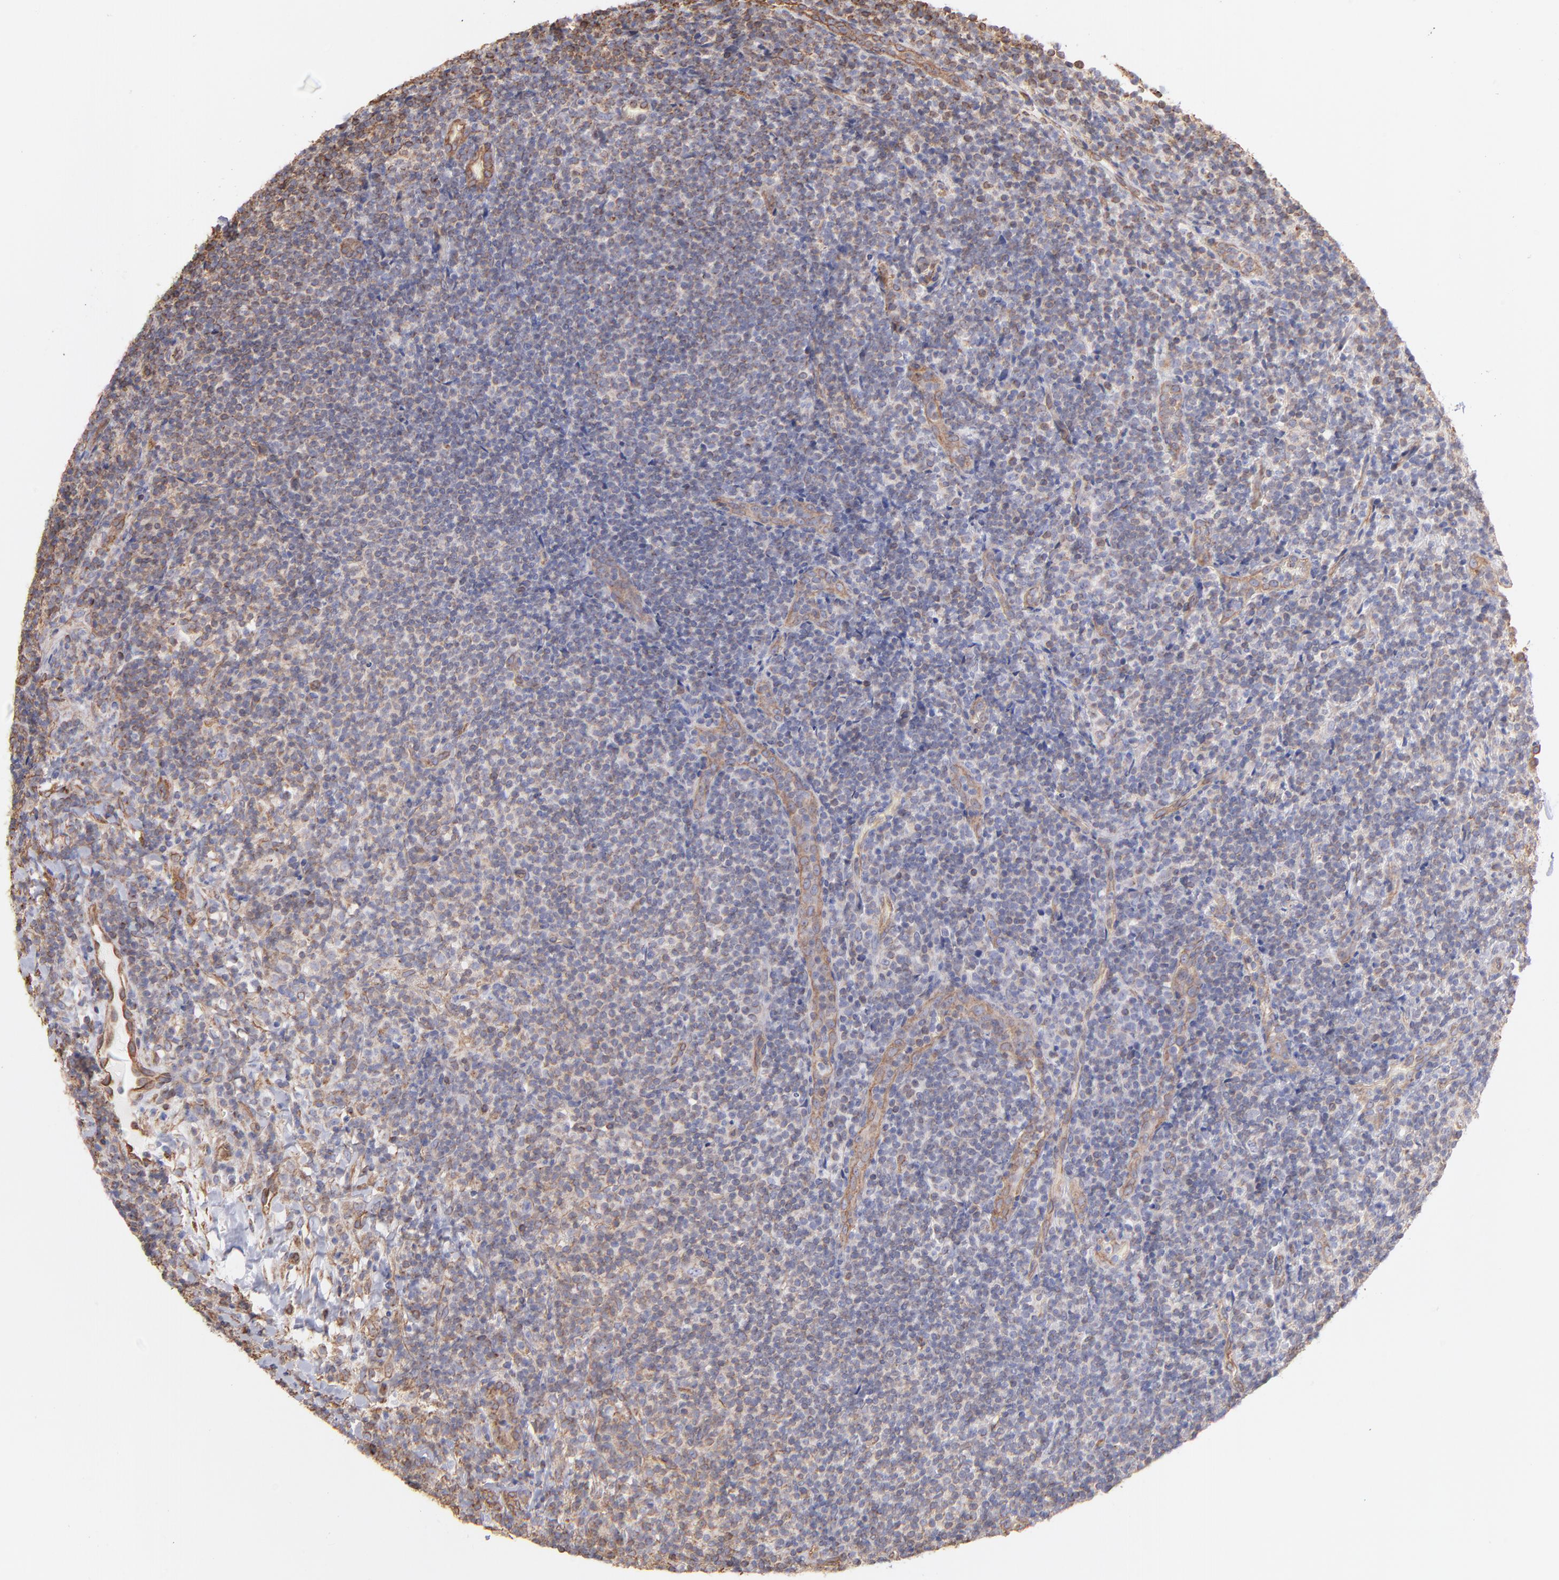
{"staining": {"intensity": "weak", "quantity": ">75%", "location": "cytoplasmic/membranous"}, "tissue": "lymphoma", "cell_type": "Tumor cells", "image_type": "cancer", "snomed": [{"axis": "morphology", "description": "Malignant lymphoma, non-Hodgkin's type, Low grade"}, {"axis": "topography", "description": "Lymph node"}], "caption": "A low amount of weak cytoplasmic/membranous expression is appreciated in about >75% of tumor cells in lymphoma tissue. Ihc stains the protein of interest in brown and the nuclei are stained blue.", "gene": "PLEC", "patient": {"sex": "female", "age": 76}}